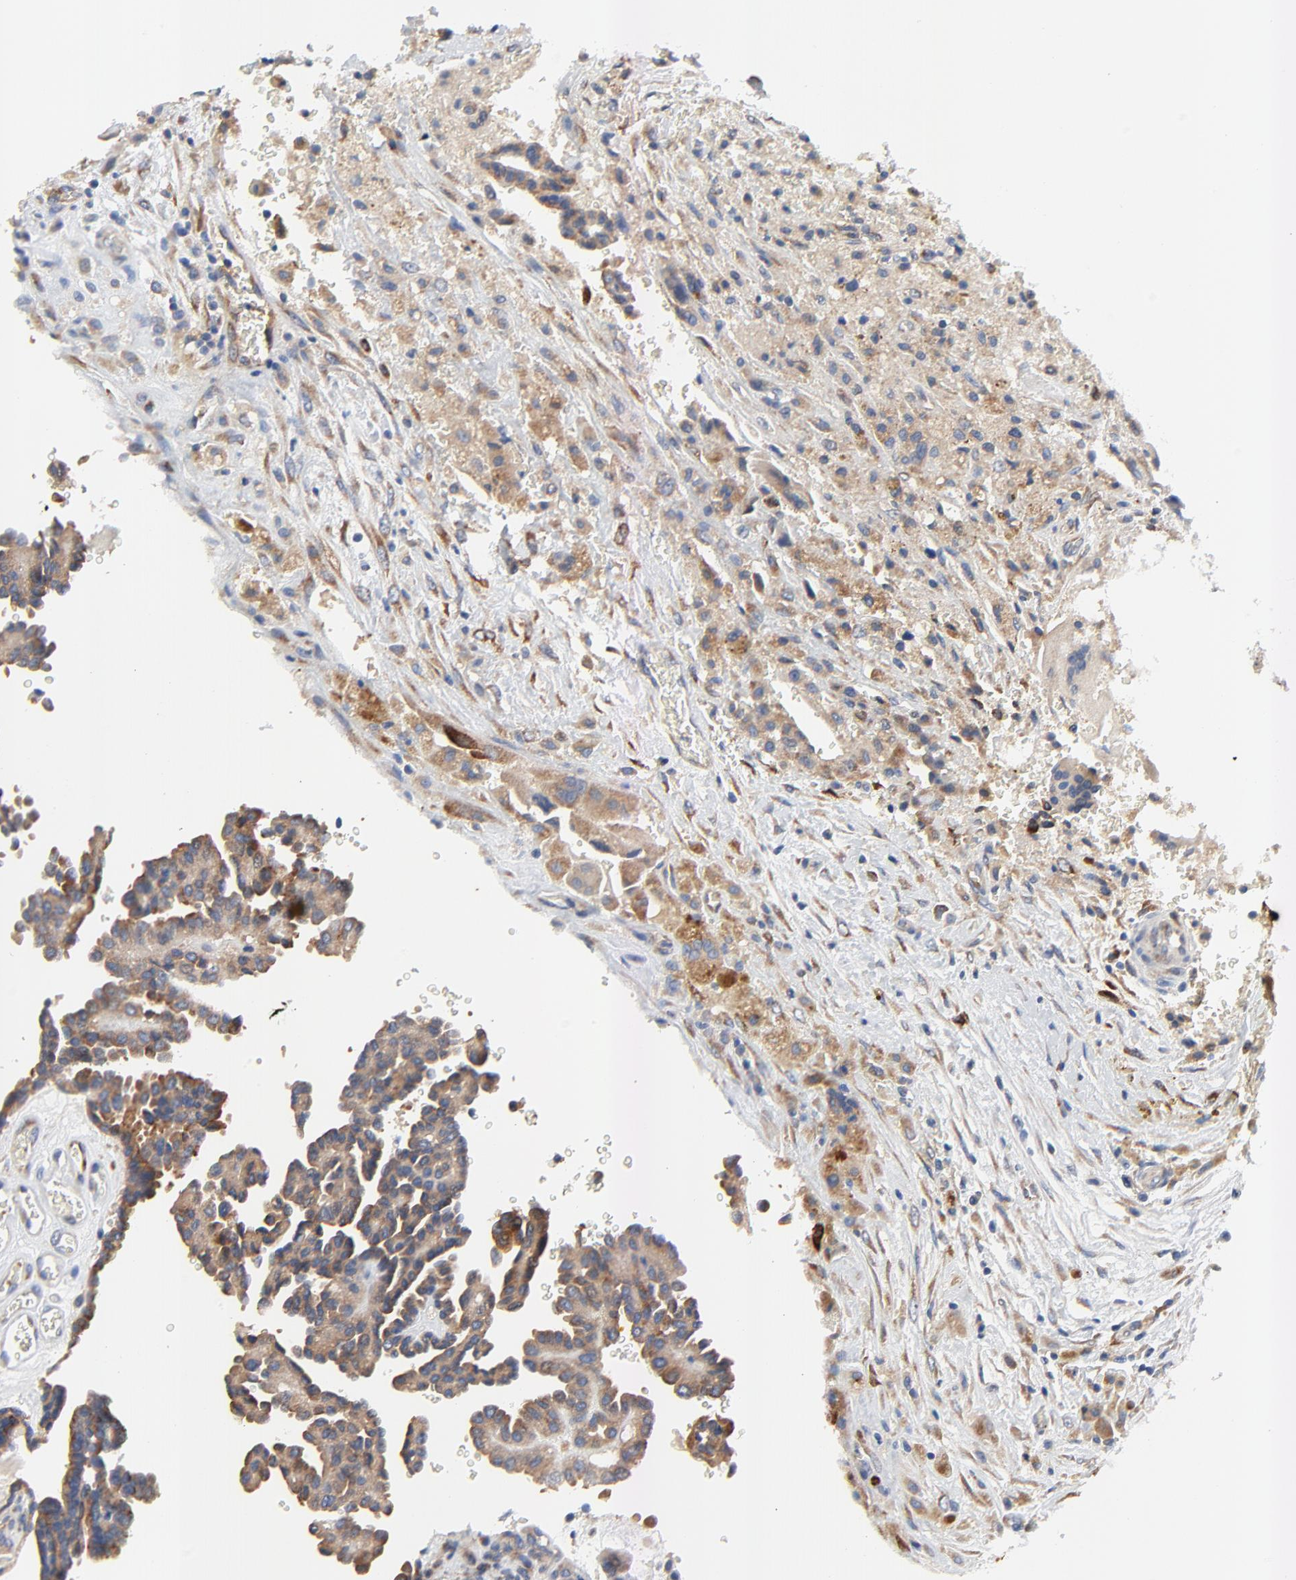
{"staining": {"intensity": "moderate", "quantity": ">75%", "location": "cytoplasmic/membranous"}, "tissue": "thyroid cancer", "cell_type": "Tumor cells", "image_type": "cancer", "snomed": [{"axis": "morphology", "description": "Papillary adenocarcinoma, NOS"}, {"axis": "topography", "description": "Thyroid gland"}], "caption": "Papillary adenocarcinoma (thyroid) stained for a protein displays moderate cytoplasmic/membranous positivity in tumor cells.", "gene": "VAV2", "patient": {"sex": "male", "age": 87}}